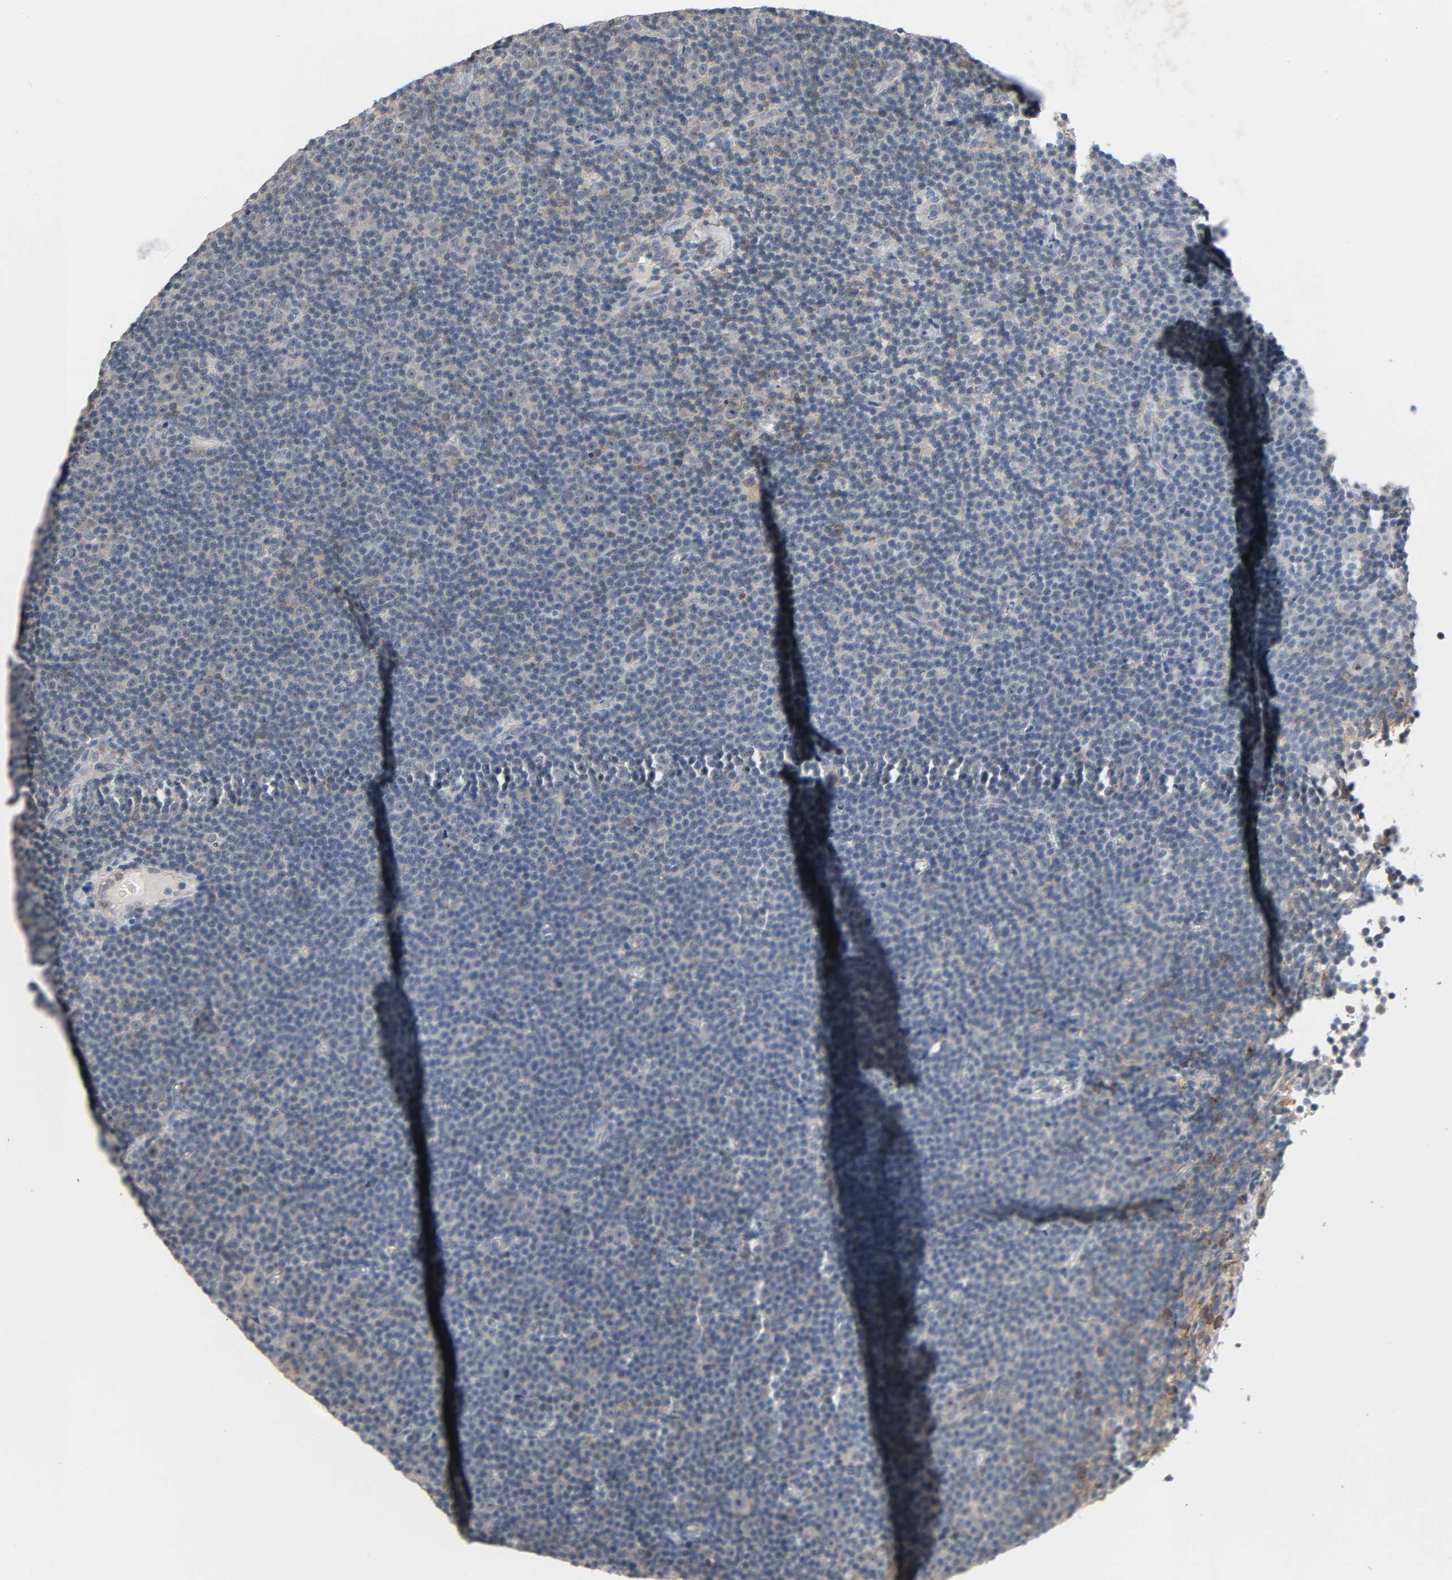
{"staining": {"intensity": "weak", "quantity": "25%-75%", "location": "cytoplasmic/membranous"}, "tissue": "lymphoma", "cell_type": "Tumor cells", "image_type": "cancer", "snomed": [{"axis": "morphology", "description": "Malignant lymphoma, non-Hodgkin's type, Low grade"}, {"axis": "topography", "description": "Lymph node"}], "caption": "DAB (3,3'-diaminobenzidine) immunohistochemical staining of lymphoma shows weak cytoplasmic/membranous protein staining in about 25%-75% of tumor cells. (DAB (3,3'-diaminobenzidine) IHC with brightfield microscopy, high magnification).", "gene": "CD4", "patient": {"sex": "female", "age": 67}}